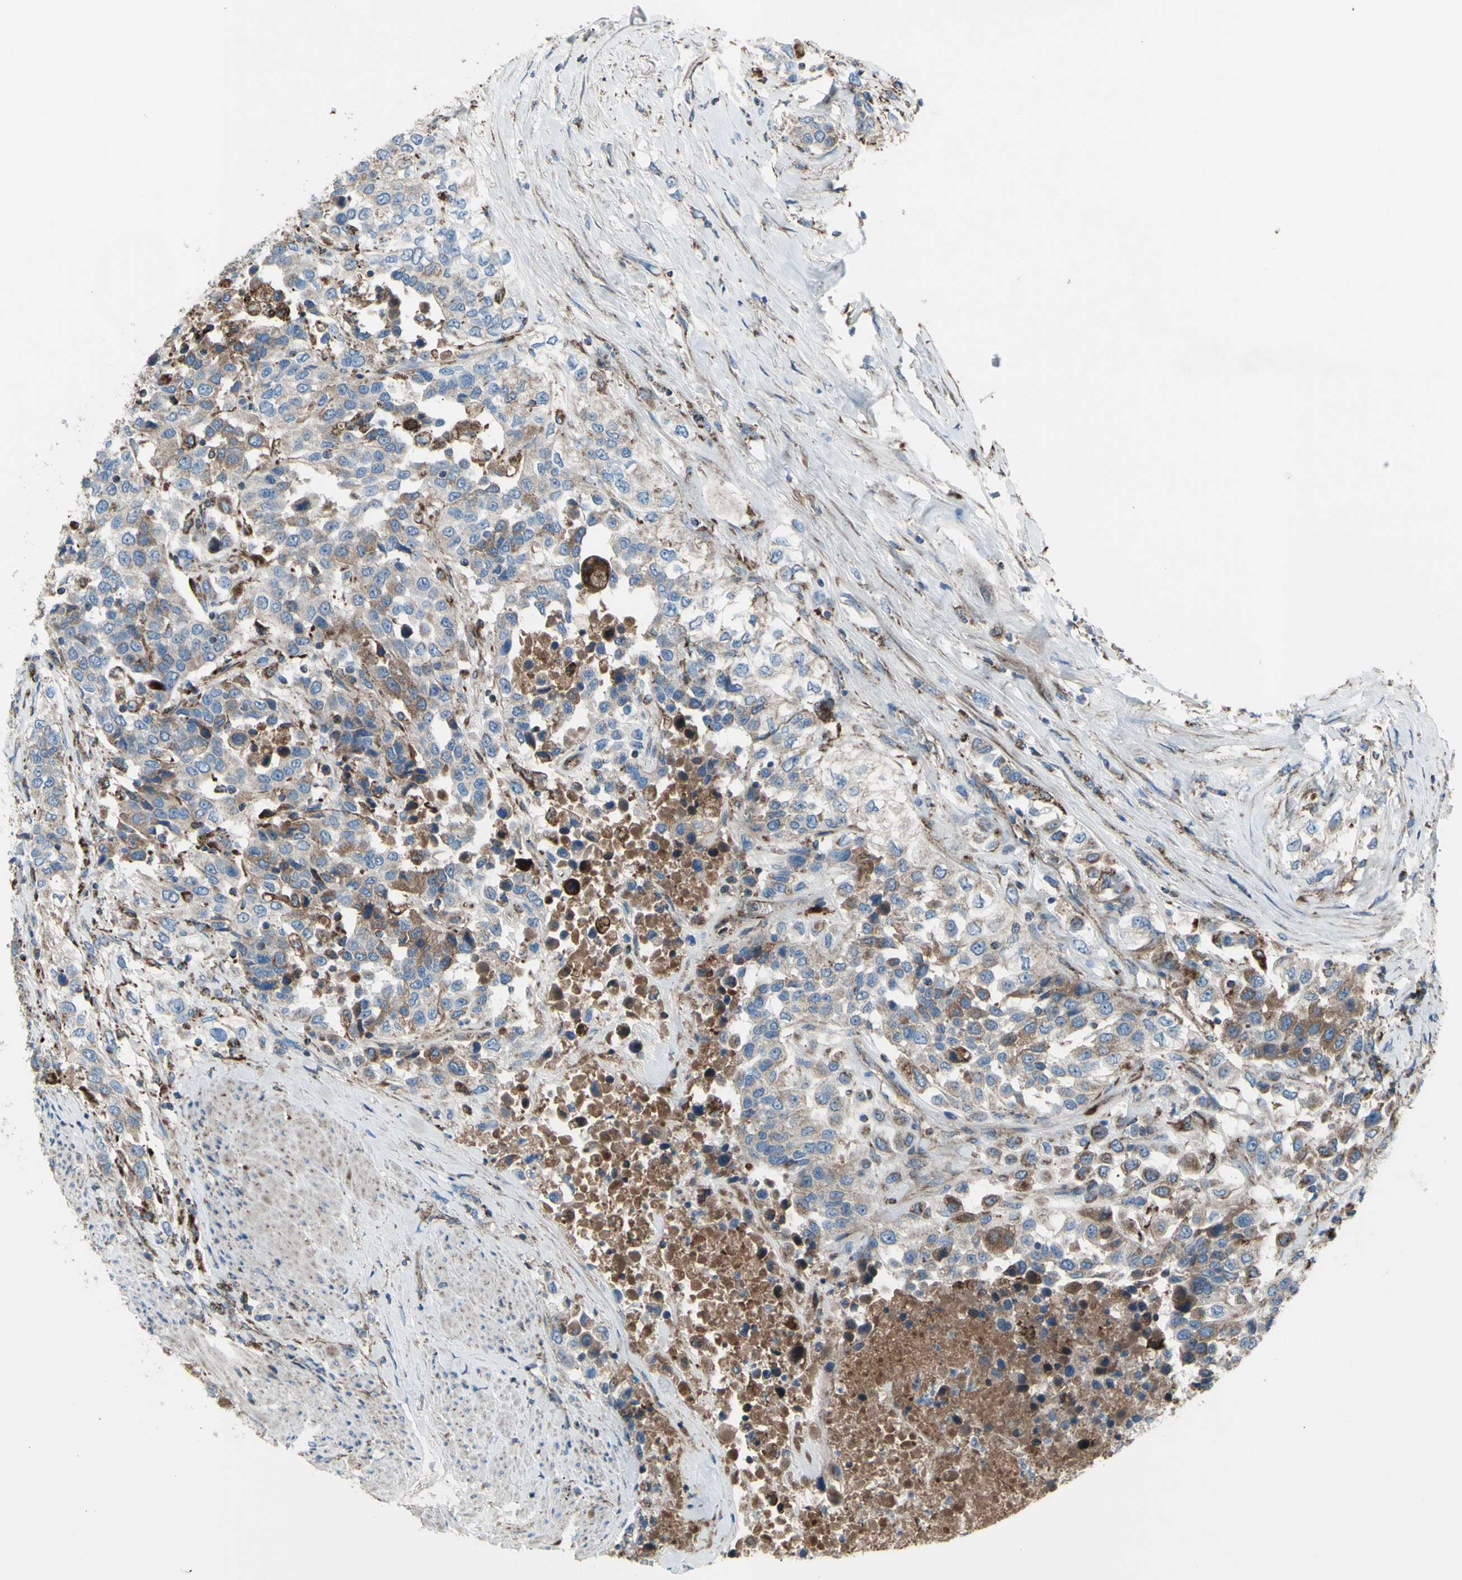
{"staining": {"intensity": "moderate", "quantity": ">75%", "location": "cytoplasmic/membranous"}, "tissue": "urothelial cancer", "cell_type": "Tumor cells", "image_type": "cancer", "snomed": [{"axis": "morphology", "description": "Urothelial carcinoma, High grade"}, {"axis": "topography", "description": "Urinary bladder"}], "caption": "IHC histopathology image of human urothelial cancer stained for a protein (brown), which displays medium levels of moderate cytoplasmic/membranous positivity in approximately >75% of tumor cells.", "gene": "EMC7", "patient": {"sex": "female", "age": 80}}